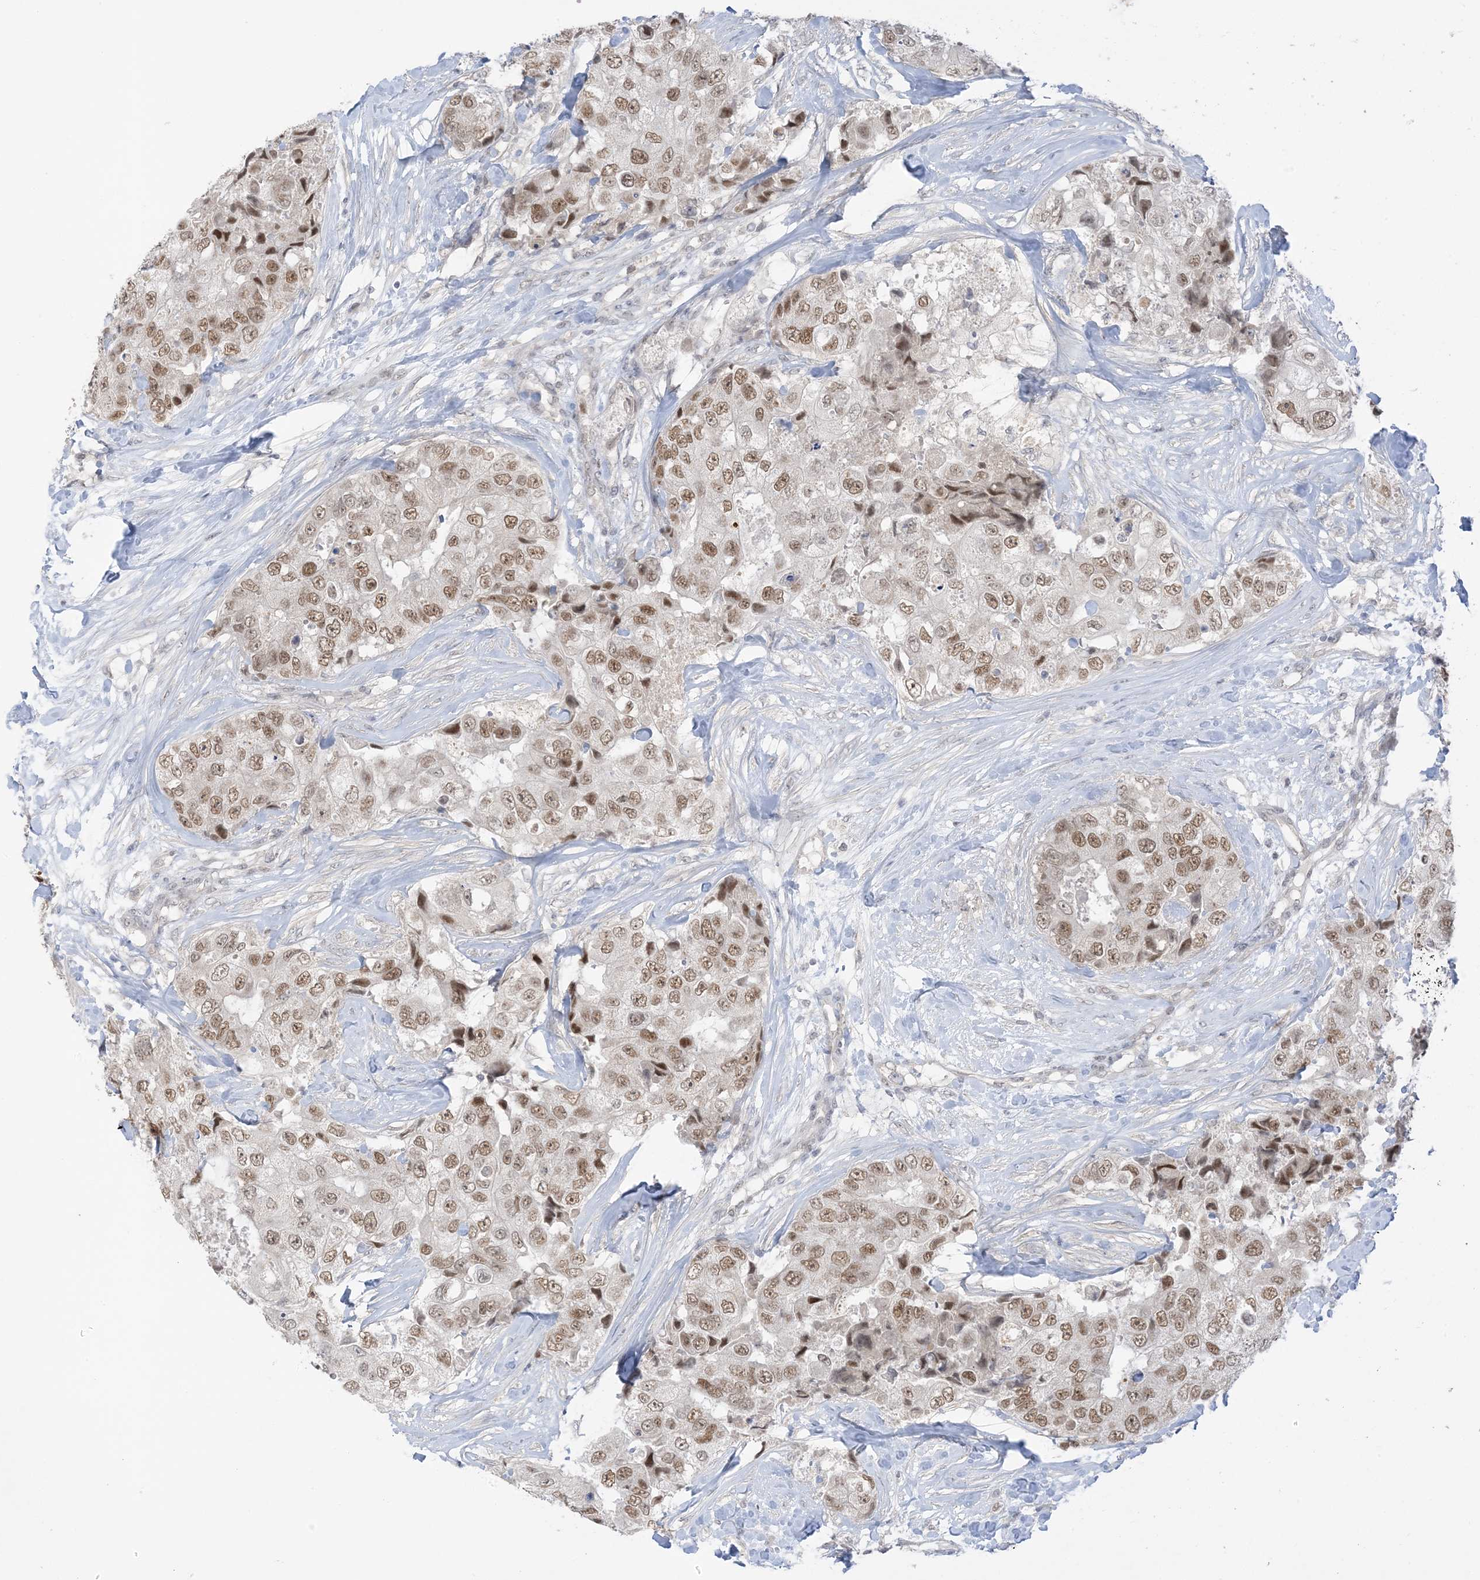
{"staining": {"intensity": "moderate", "quantity": ">75%", "location": "nuclear"}, "tissue": "breast cancer", "cell_type": "Tumor cells", "image_type": "cancer", "snomed": [{"axis": "morphology", "description": "Duct carcinoma"}, {"axis": "topography", "description": "Breast"}], "caption": "Tumor cells exhibit medium levels of moderate nuclear expression in about >75% of cells in breast cancer (infiltrating ductal carcinoma).", "gene": "MSL3", "patient": {"sex": "female", "age": 62}}